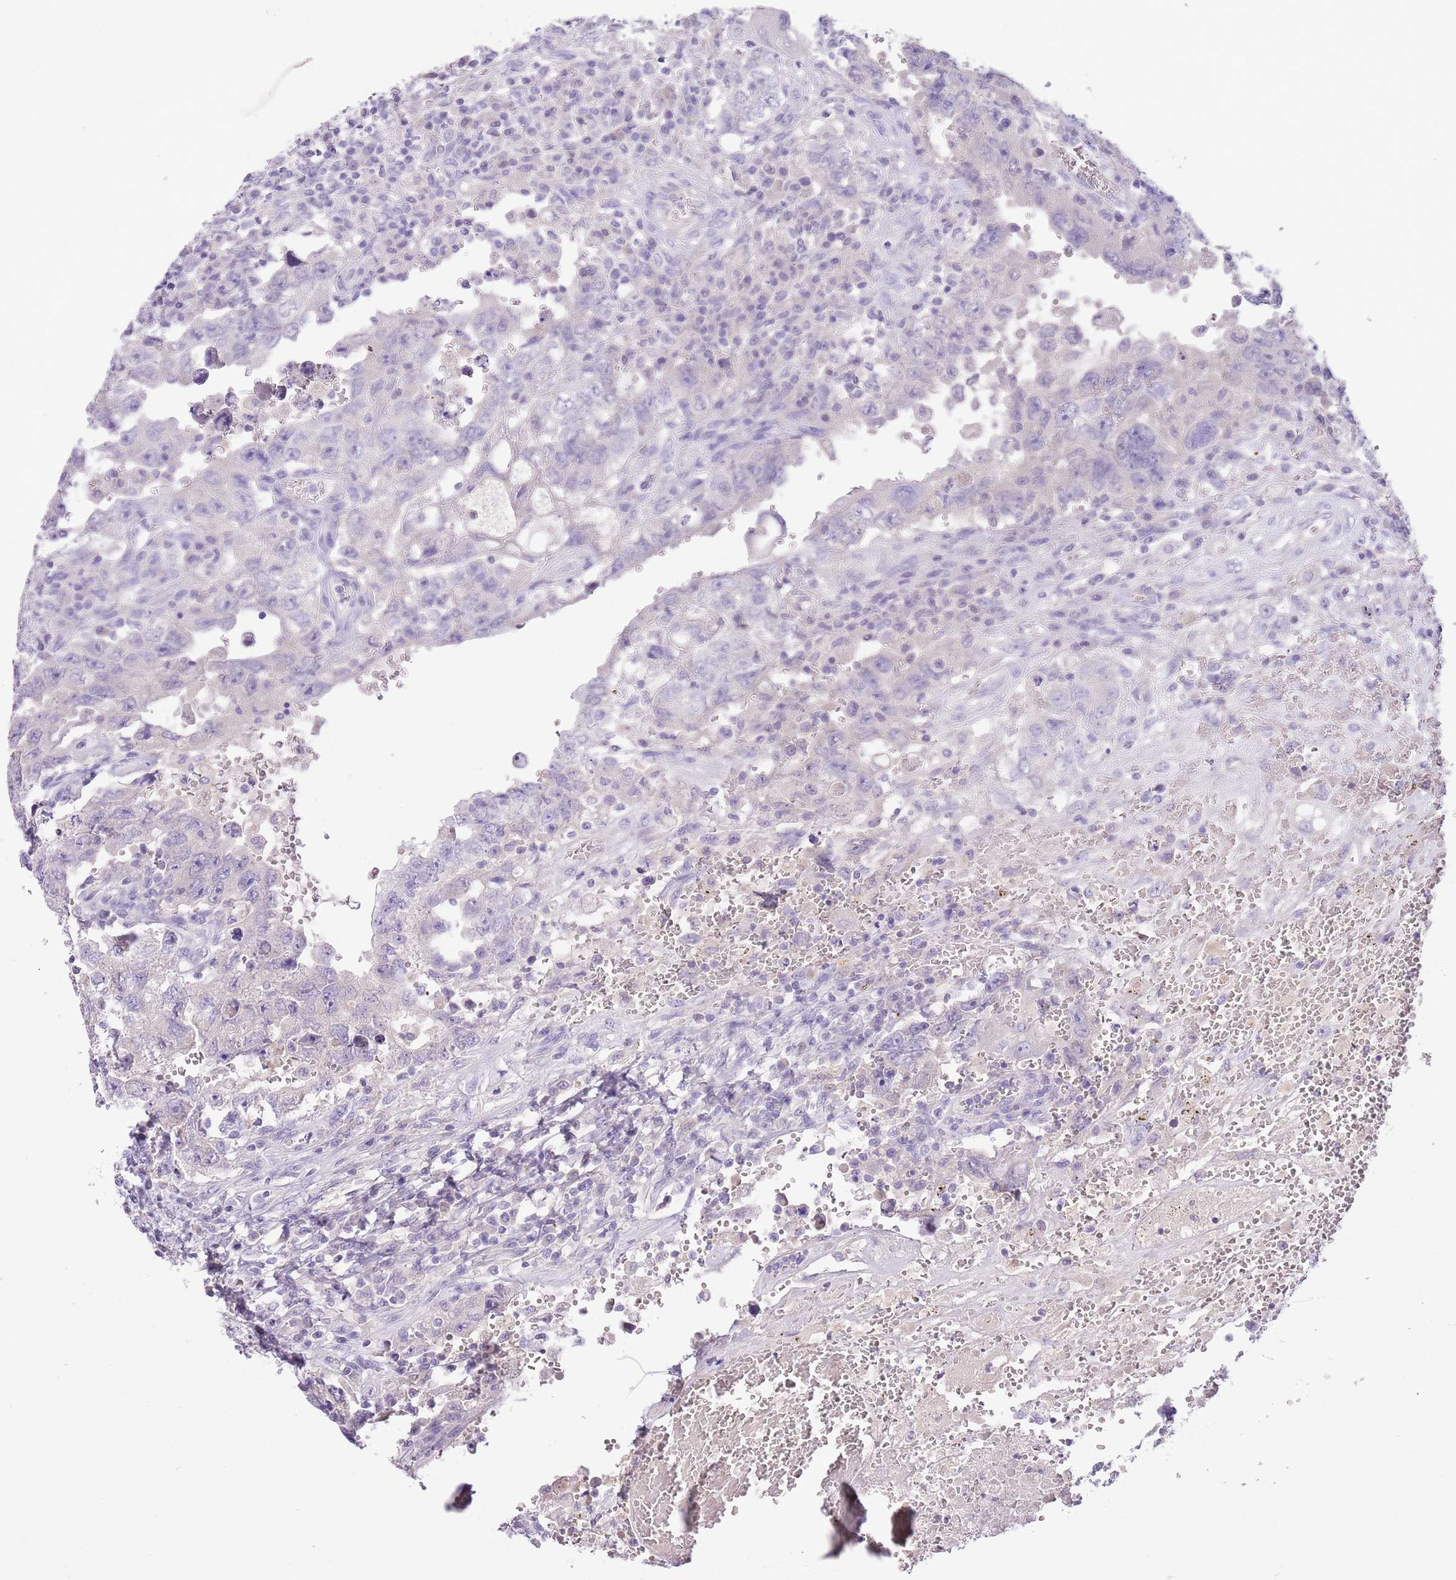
{"staining": {"intensity": "negative", "quantity": "none", "location": "none"}, "tissue": "testis cancer", "cell_type": "Tumor cells", "image_type": "cancer", "snomed": [{"axis": "morphology", "description": "Carcinoma, Embryonal, NOS"}, {"axis": "topography", "description": "Testis"}], "caption": "Protein analysis of testis cancer (embryonal carcinoma) demonstrates no significant staining in tumor cells. (DAB (3,3'-diaminobenzidine) immunohistochemistry (IHC) visualized using brightfield microscopy, high magnification).", "gene": "TOX2", "patient": {"sex": "male", "age": 26}}